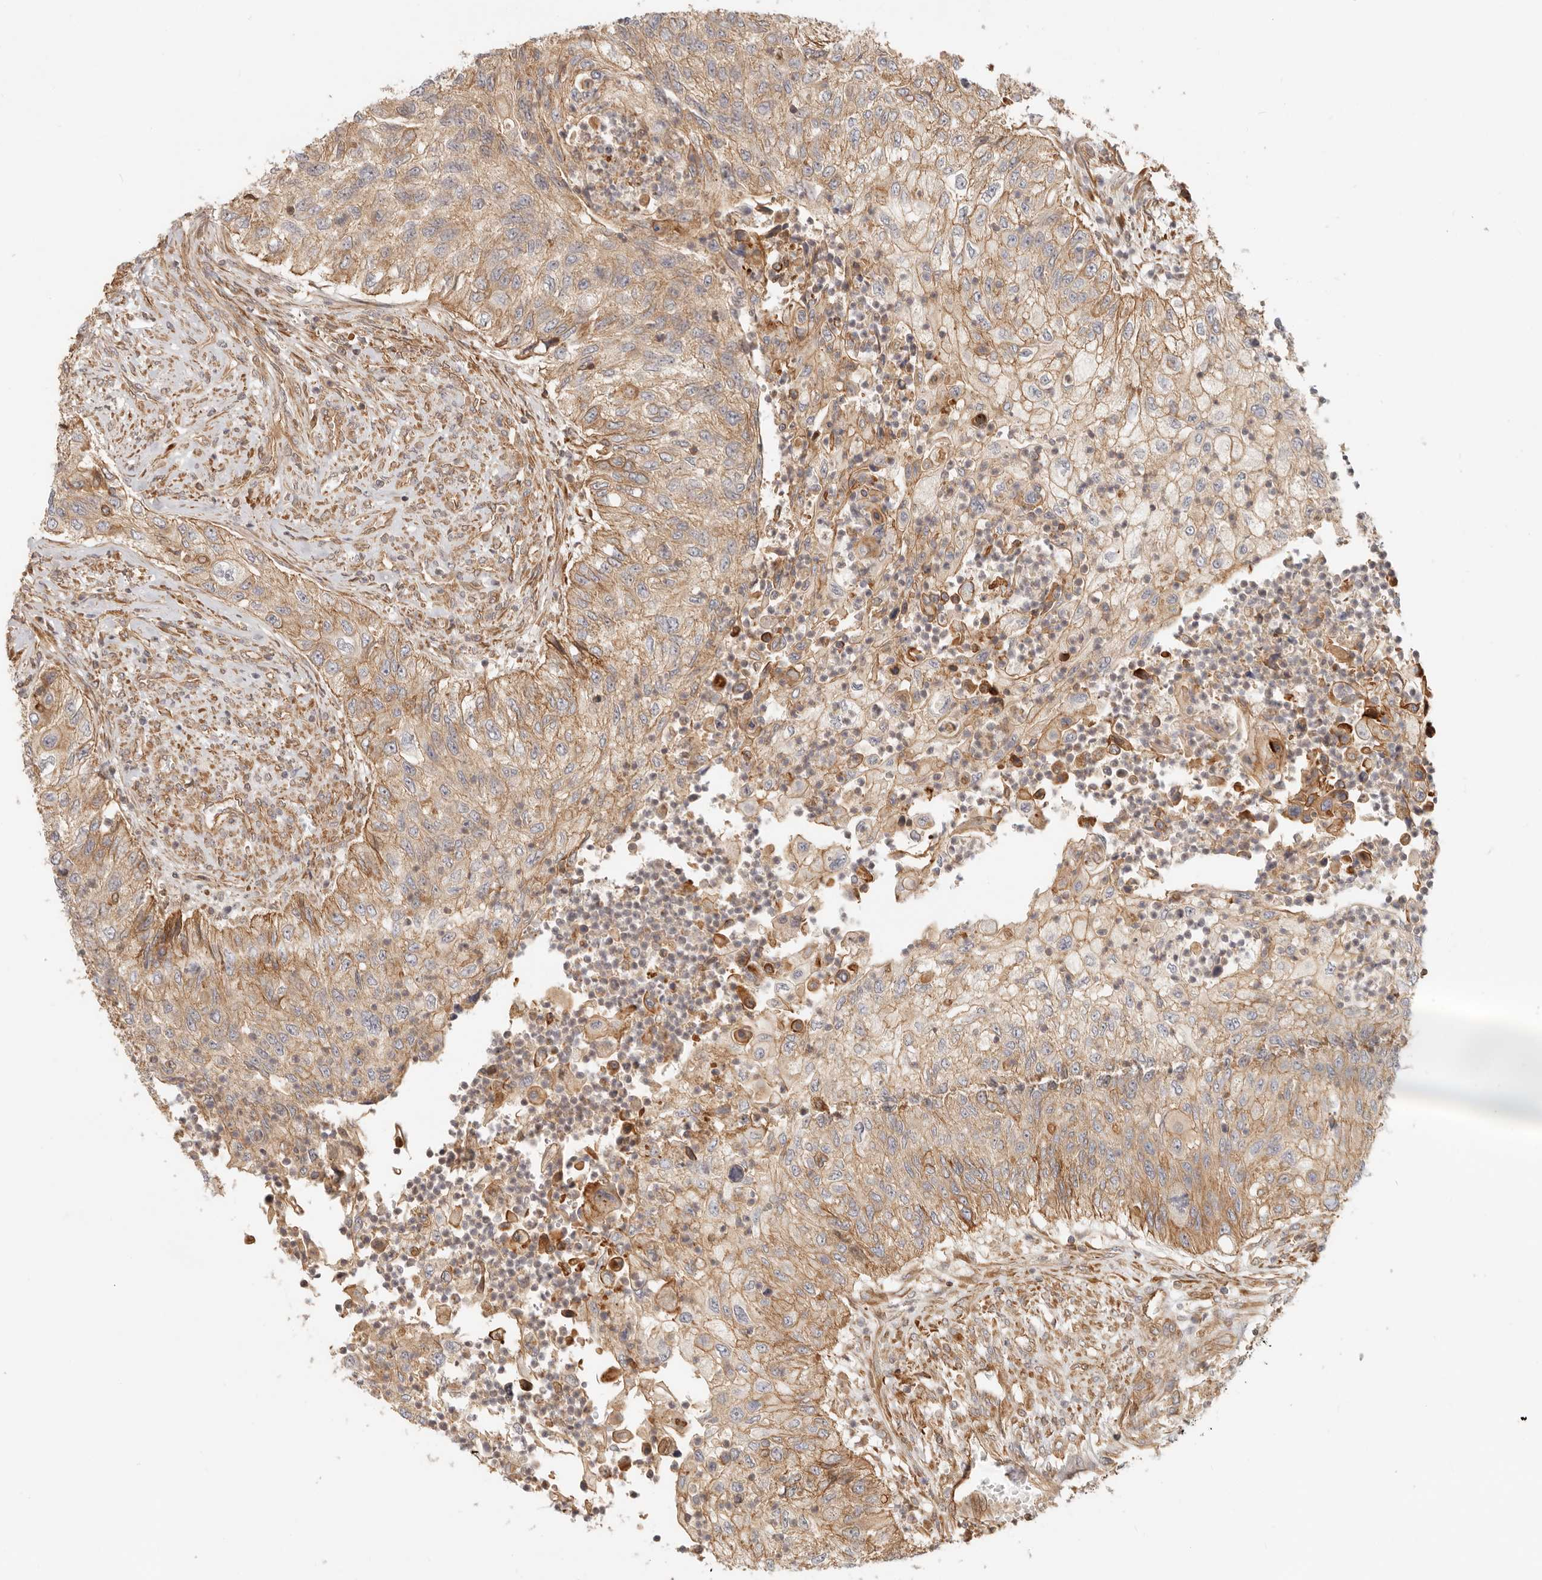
{"staining": {"intensity": "moderate", "quantity": ">75%", "location": "cytoplasmic/membranous"}, "tissue": "urothelial cancer", "cell_type": "Tumor cells", "image_type": "cancer", "snomed": [{"axis": "morphology", "description": "Urothelial carcinoma, High grade"}, {"axis": "topography", "description": "Urinary bladder"}], "caption": "About >75% of tumor cells in human urothelial cancer show moderate cytoplasmic/membranous protein positivity as visualized by brown immunohistochemical staining.", "gene": "UFSP1", "patient": {"sex": "female", "age": 60}}